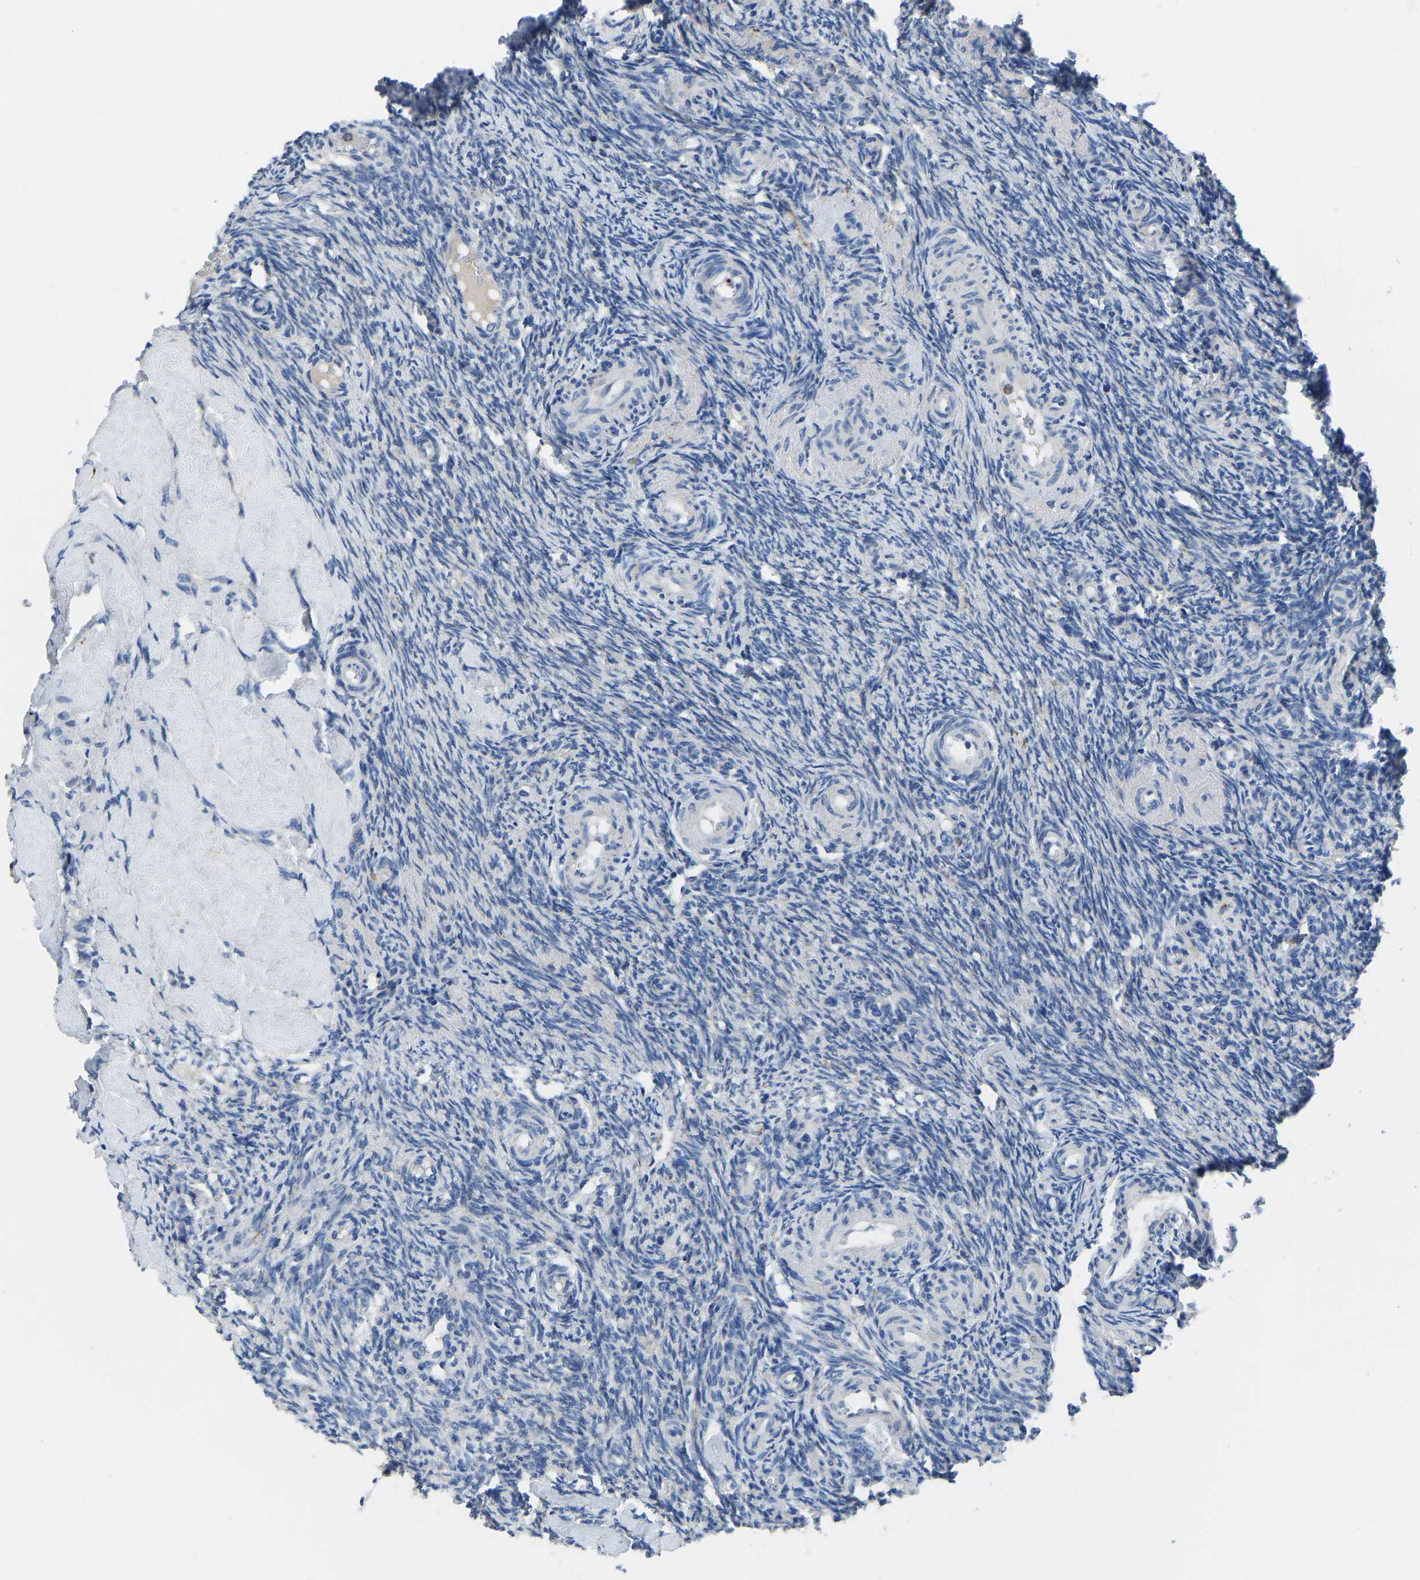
{"staining": {"intensity": "moderate", "quantity": ">75%", "location": "cytoplasmic/membranous"}, "tissue": "ovary", "cell_type": "Follicle cells", "image_type": "normal", "snomed": [{"axis": "morphology", "description": "Normal tissue, NOS"}, {"axis": "topography", "description": "Ovary"}], "caption": "Human ovary stained with a protein marker reveals moderate staining in follicle cells.", "gene": "ATP6V1E1", "patient": {"sex": "female", "age": 41}}